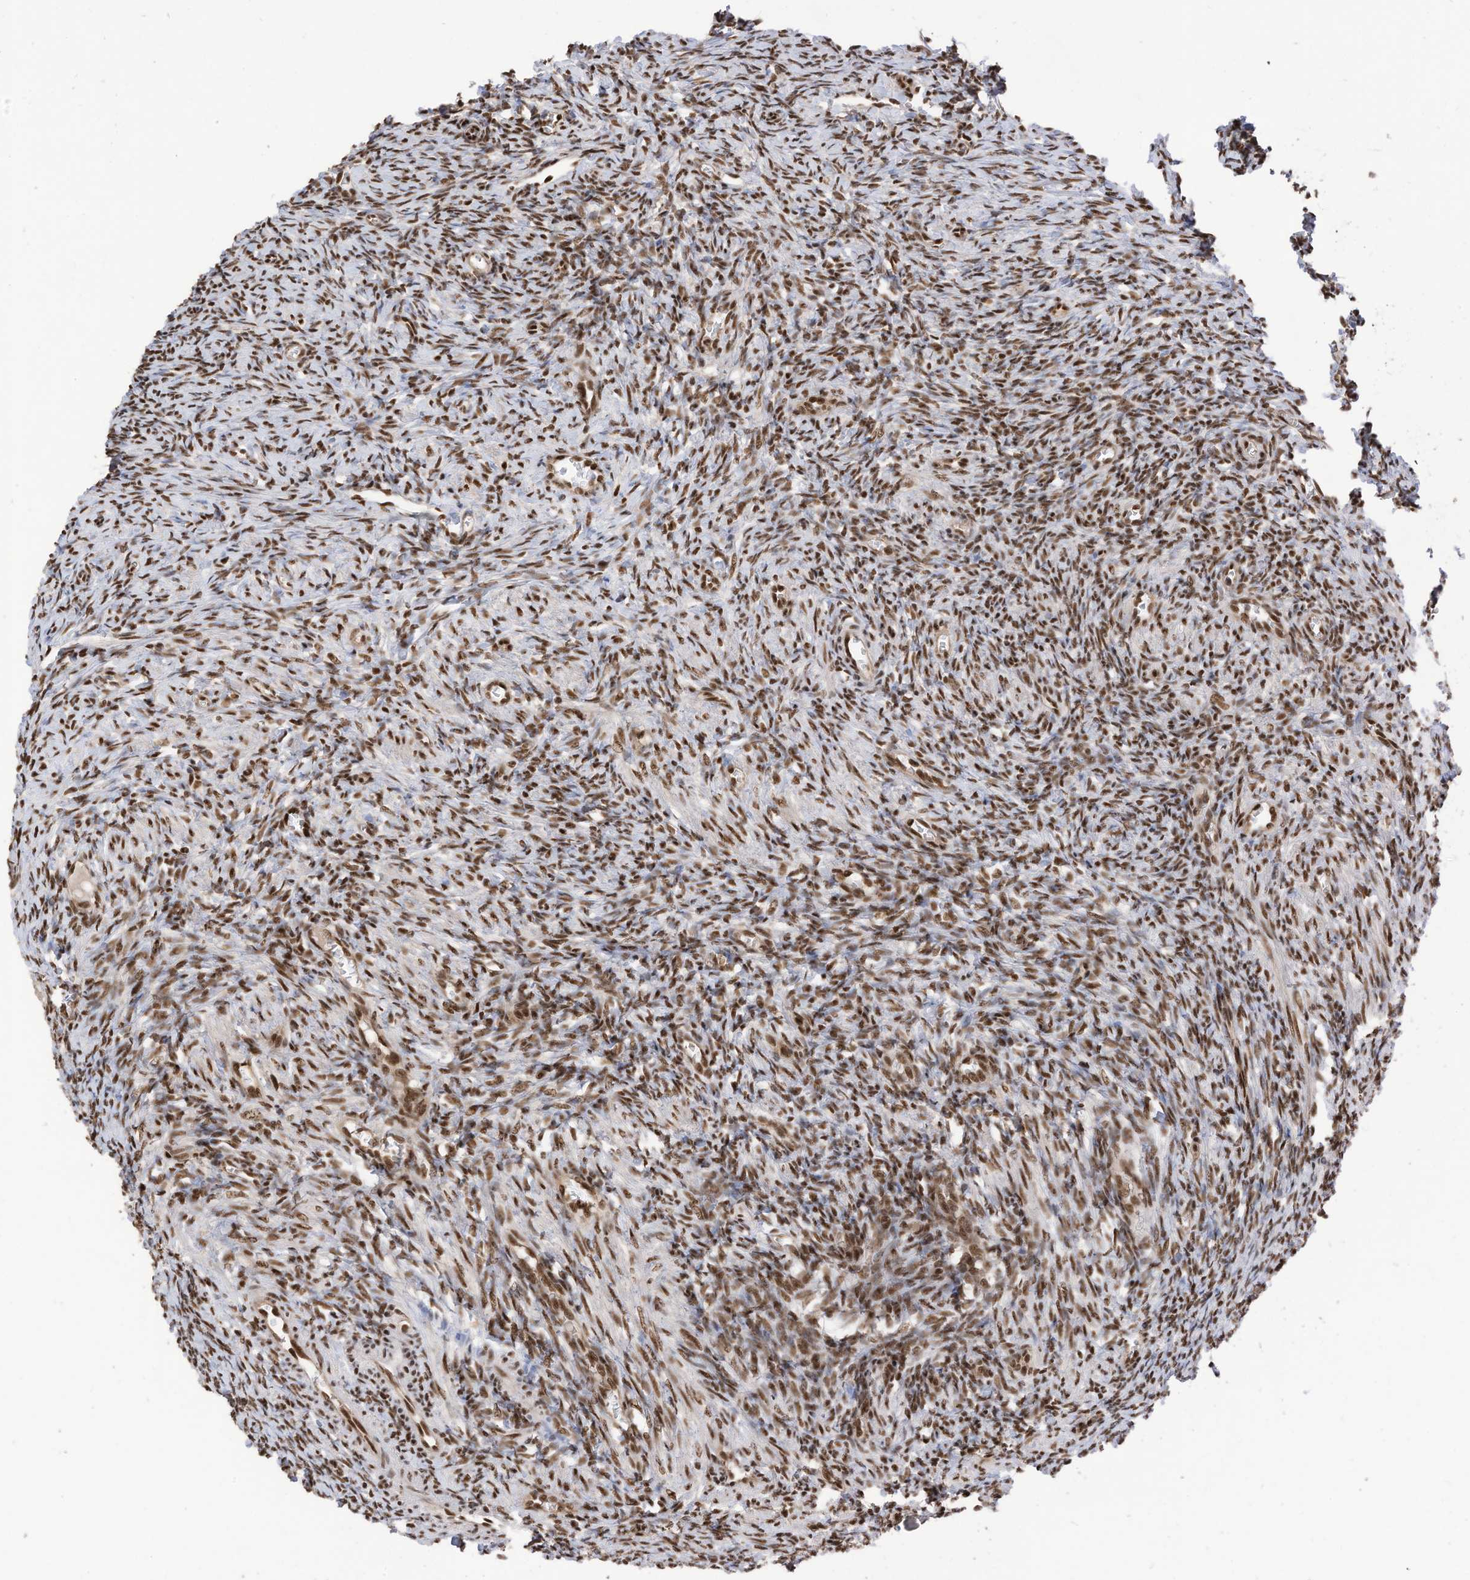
{"staining": {"intensity": "strong", "quantity": ">75%", "location": "nuclear"}, "tissue": "ovary", "cell_type": "Follicle cells", "image_type": "normal", "snomed": [{"axis": "morphology", "description": "Normal tissue, NOS"}, {"axis": "topography", "description": "Ovary"}], "caption": "Immunohistochemistry (IHC) (DAB (3,3'-diaminobenzidine)) staining of normal ovary displays strong nuclear protein positivity in approximately >75% of follicle cells.", "gene": "SF3A3", "patient": {"sex": "female", "age": 27}}